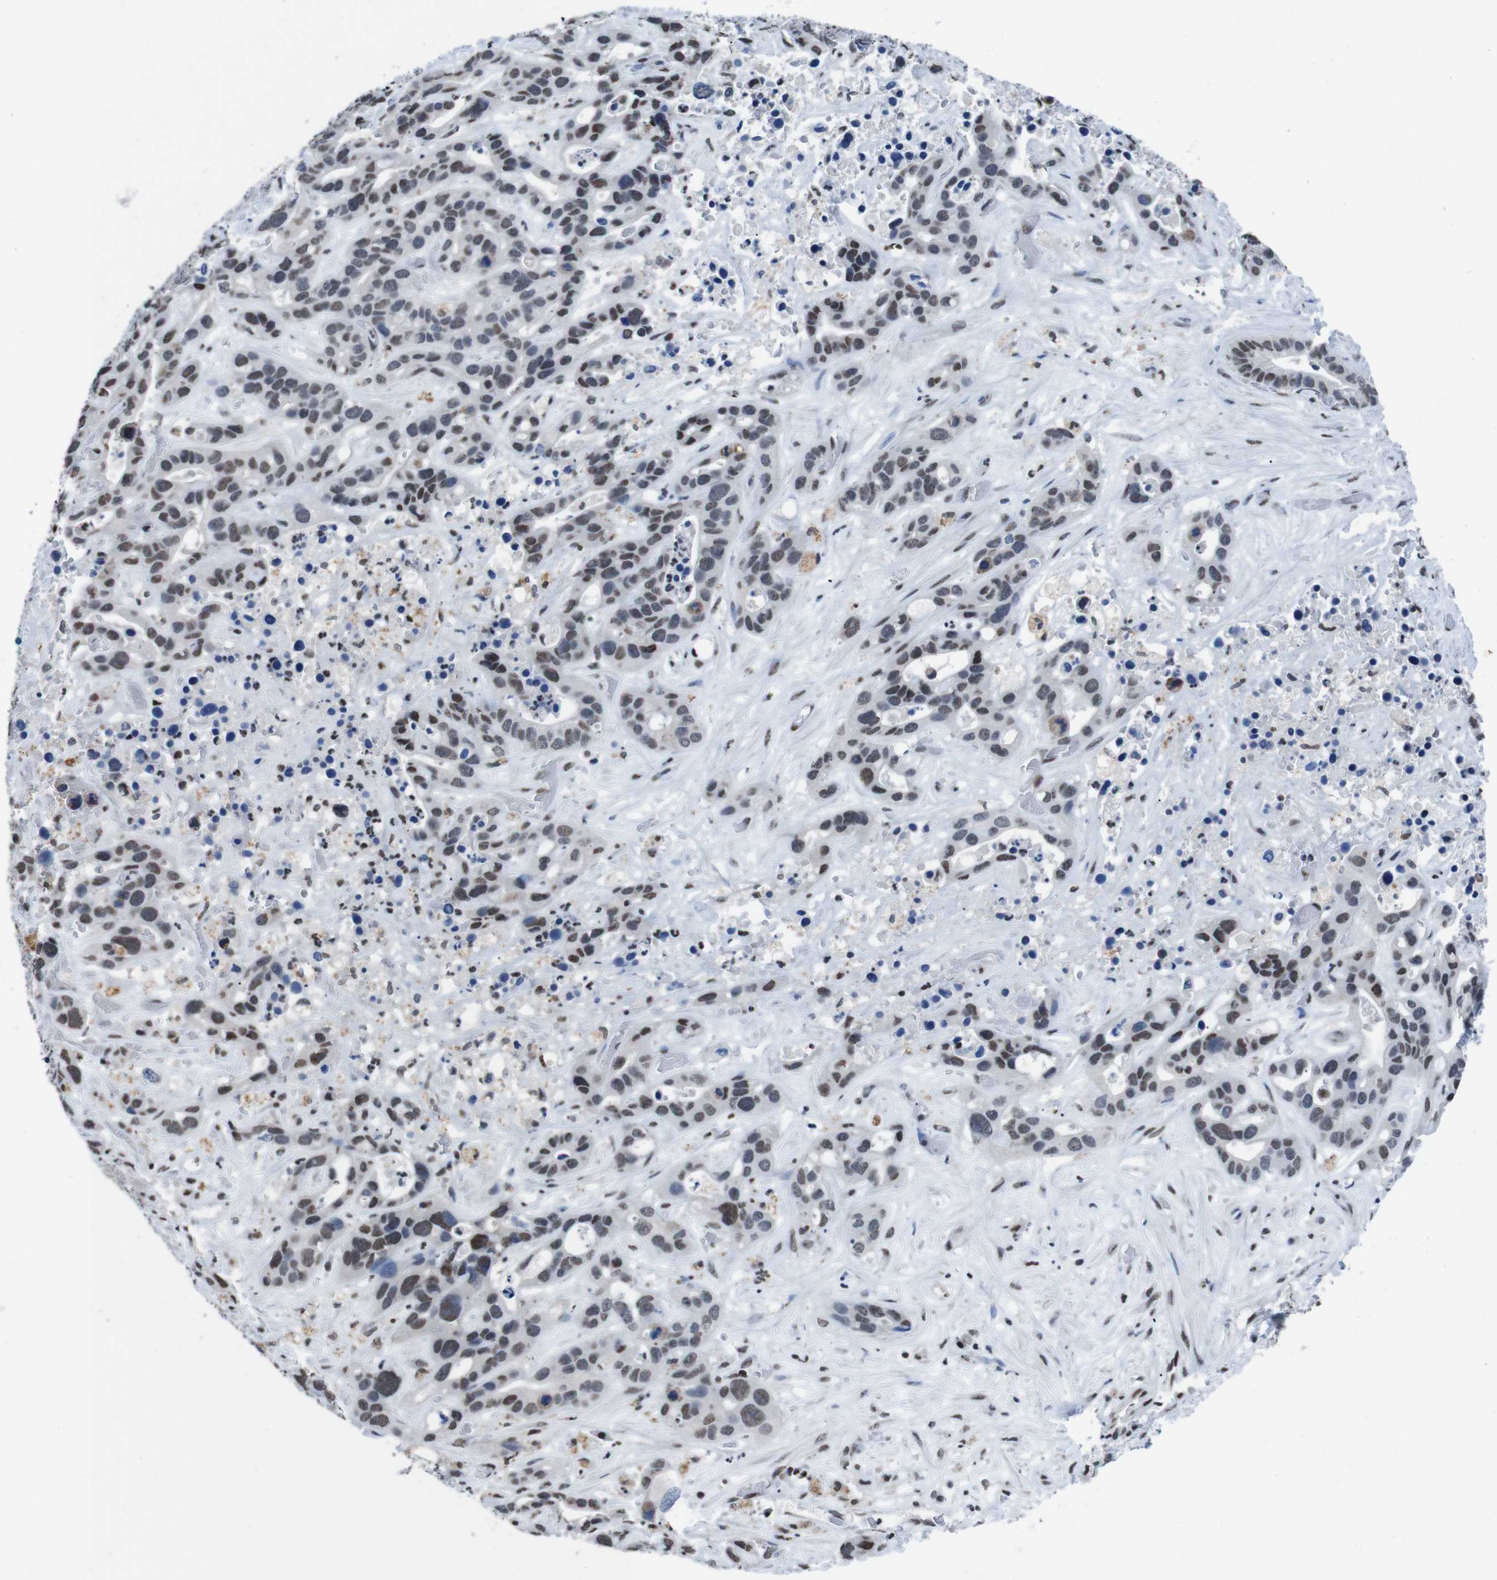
{"staining": {"intensity": "moderate", "quantity": ">75%", "location": "nuclear"}, "tissue": "liver cancer", "cell_type": "Tumor cells", "image_type": "cancer", "snomed": [{"axis": "morphology", "description": "Cholangiocarcinoma"}, {"axis": "topography", "description": "Liver"}], "caption": "Protein expression analysis of human cholangiocarcinoma (liver) reveals moderate nuclear expression in approximately >75% of tumor cells. The staining was performed using DAB (3,3'-diaminobenzidine) to visualize the protein expression in brown, while the nuclei were stained in blue with hematoxylin (Magnification: 20x).", "gene": "PIP4P2", "patient": {"sex": "female", "age": 65}}